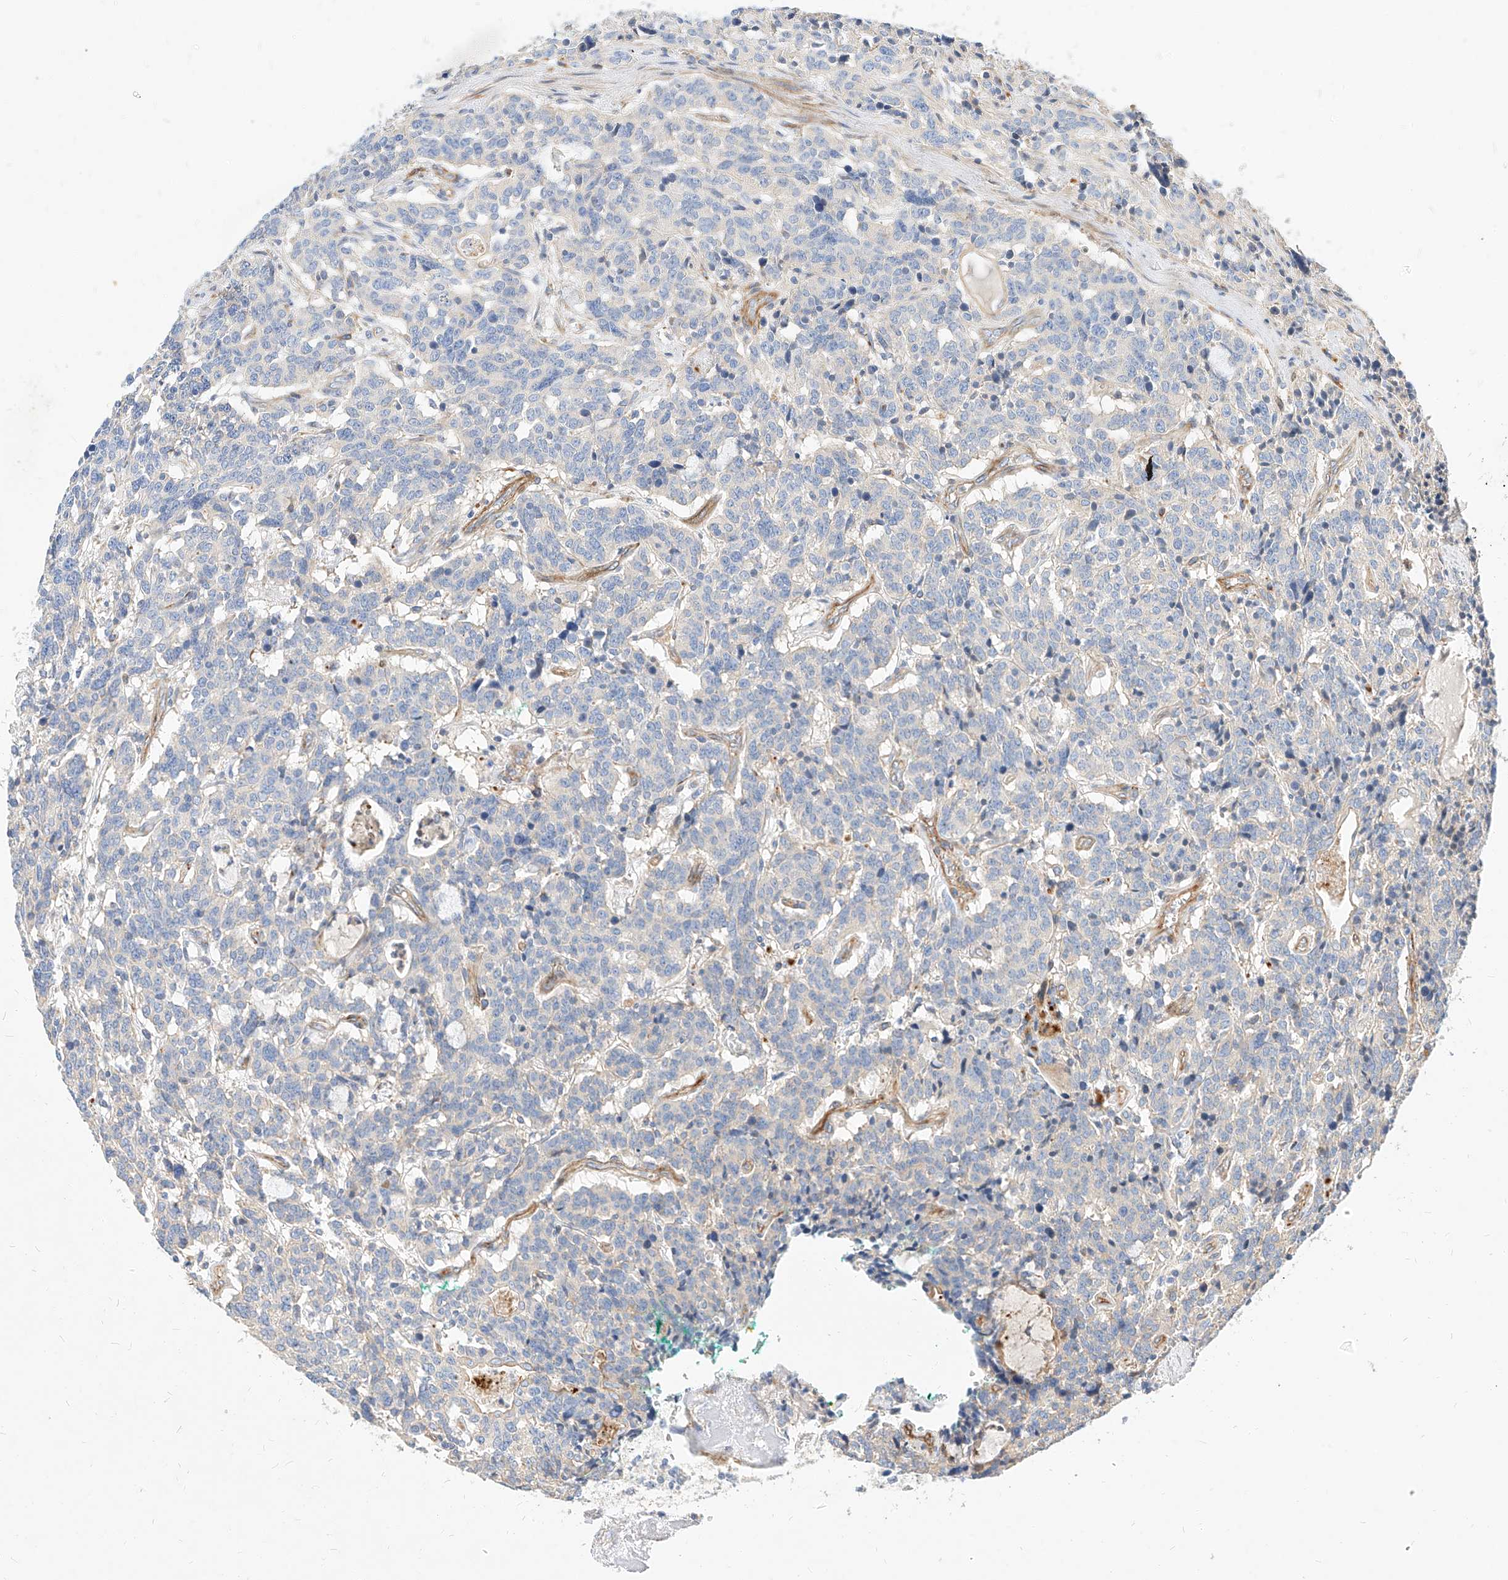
{"staining": {"intensity": "negative", "quantity": "none", "location": "none"}, "tissue": "carcinoid", "cell_type": "Tumor cells", "image_type": "cancer", "snomed": [{"axis": "morphology", "description": "Carcinoid, malignant, NOS"}, {"axis": "topography", "description": "Lung"}], "caption": "Tumor cells show no significant staining in carcinoid.", "gene": "KCNH5", "patient": {"sex": "female", "age": 46}}